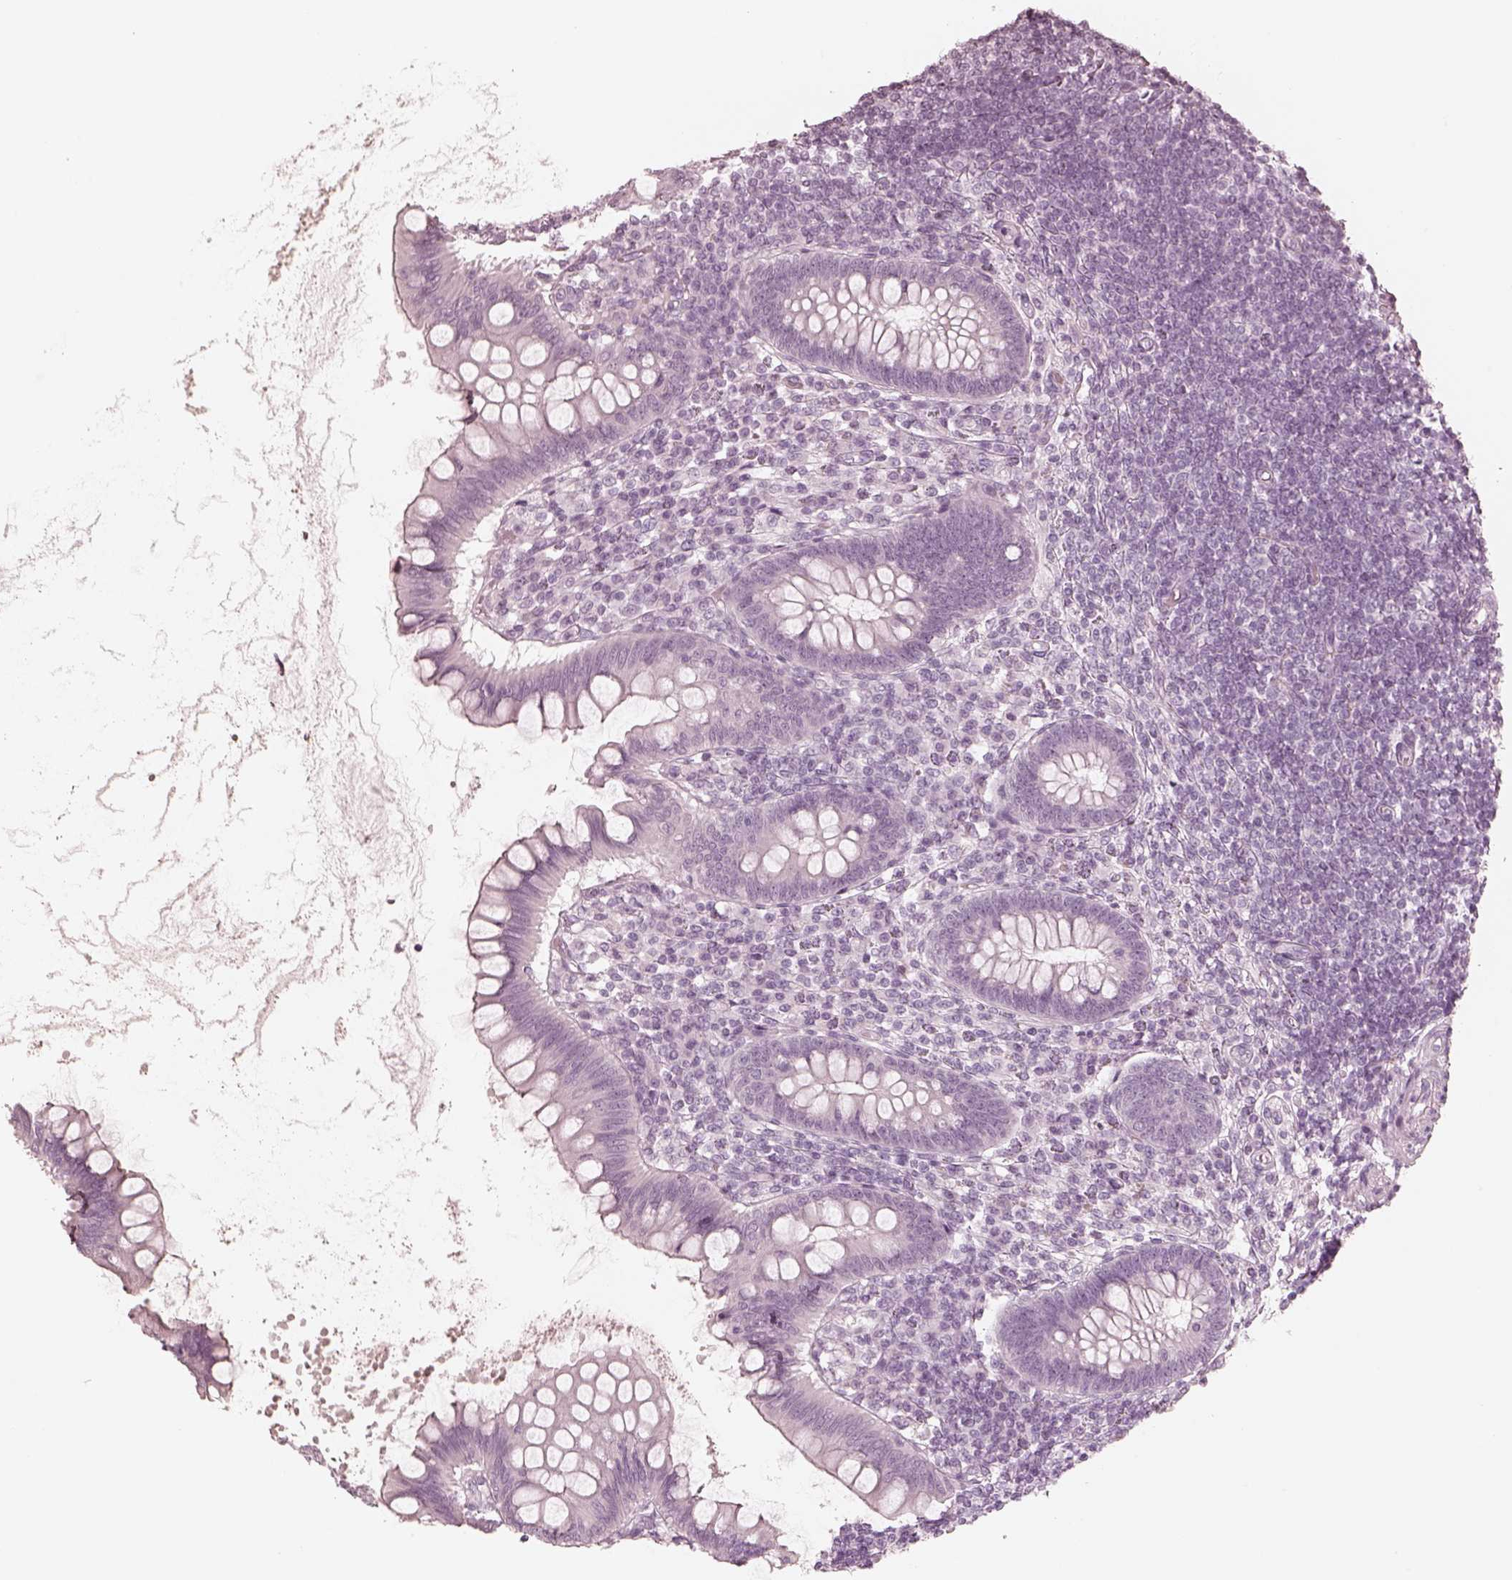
{"staining": {"intensity": "negative", "quantity": "none", "location": "none"}, "tissue": "appendix", "cell_type": "Glandular cells", "image_type": "normal", "snomed": [{"axis": "morphology", "description": "Normal tissue, NOS"}, {"axis": "topography", "description": "Appendix"}], "caption": "This is a photomicrograph of IHC staining of benign appendix, which shows no staining in glandular cells.", "gene": "CALR3", "patient": {"sex": "female", "age": 57}}